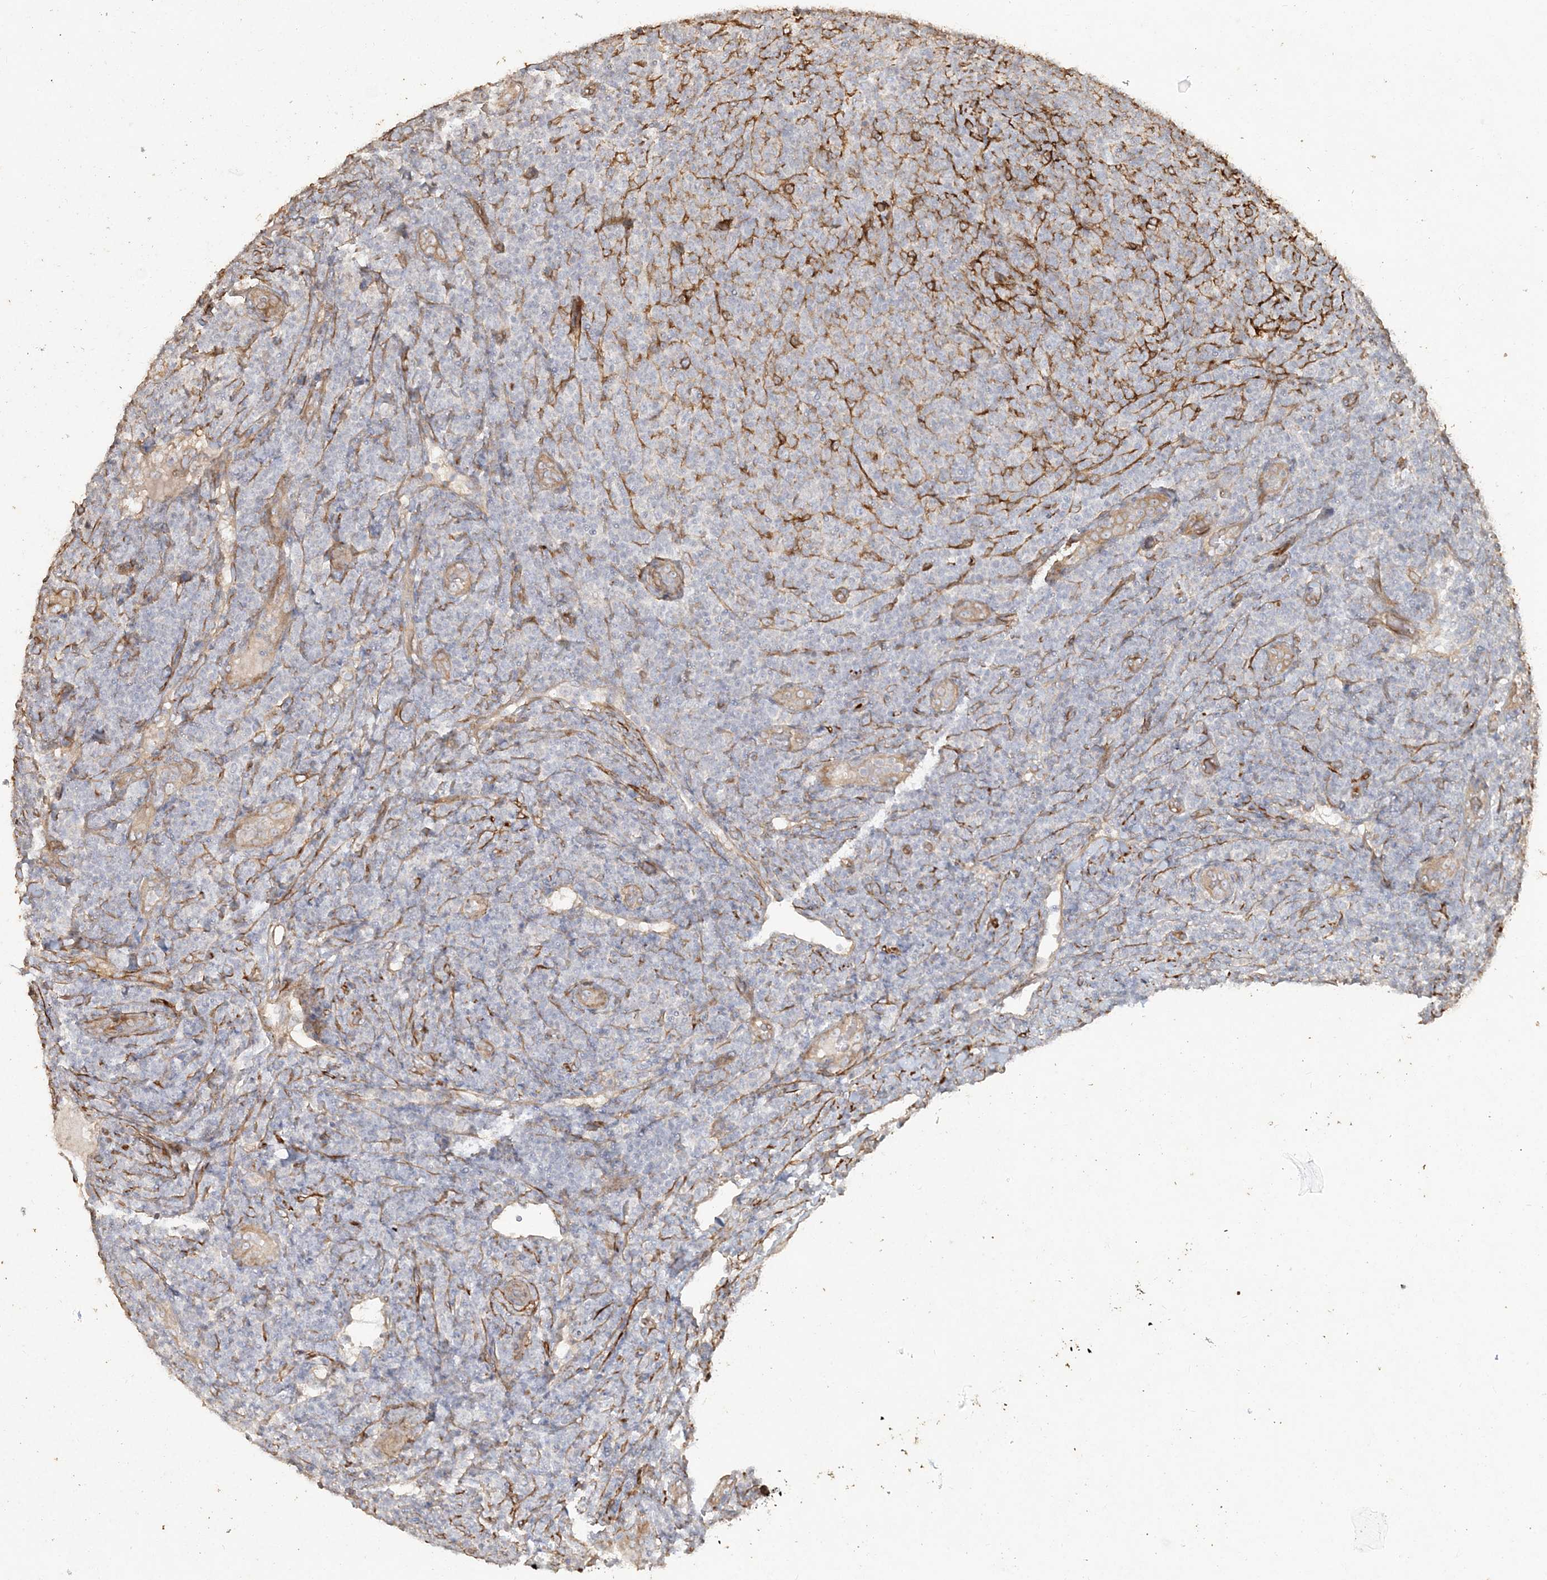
{"staining": {"intensity": "negative", "quantity": "none", "location": "none"}, "tissue": "lymphoma", "cell_type": "Tumor cells", "image_type": "cancer", "snomed": [{"axis": "morphology", "description": "Malignant lymphoma, non-Hodgkin's type, Low grade"}, {"axis": "topography", "description": "Lymph node"}], "caption": "Tumor cells show no significant expression in lymphoma. (Stains: DAB immunohistochemistry with hematoxylin counter stain, Microscopy: brightfield microscopy at high magnification).", "gene": "RNF145", "patient": {"sex": "male", "age": 66}}